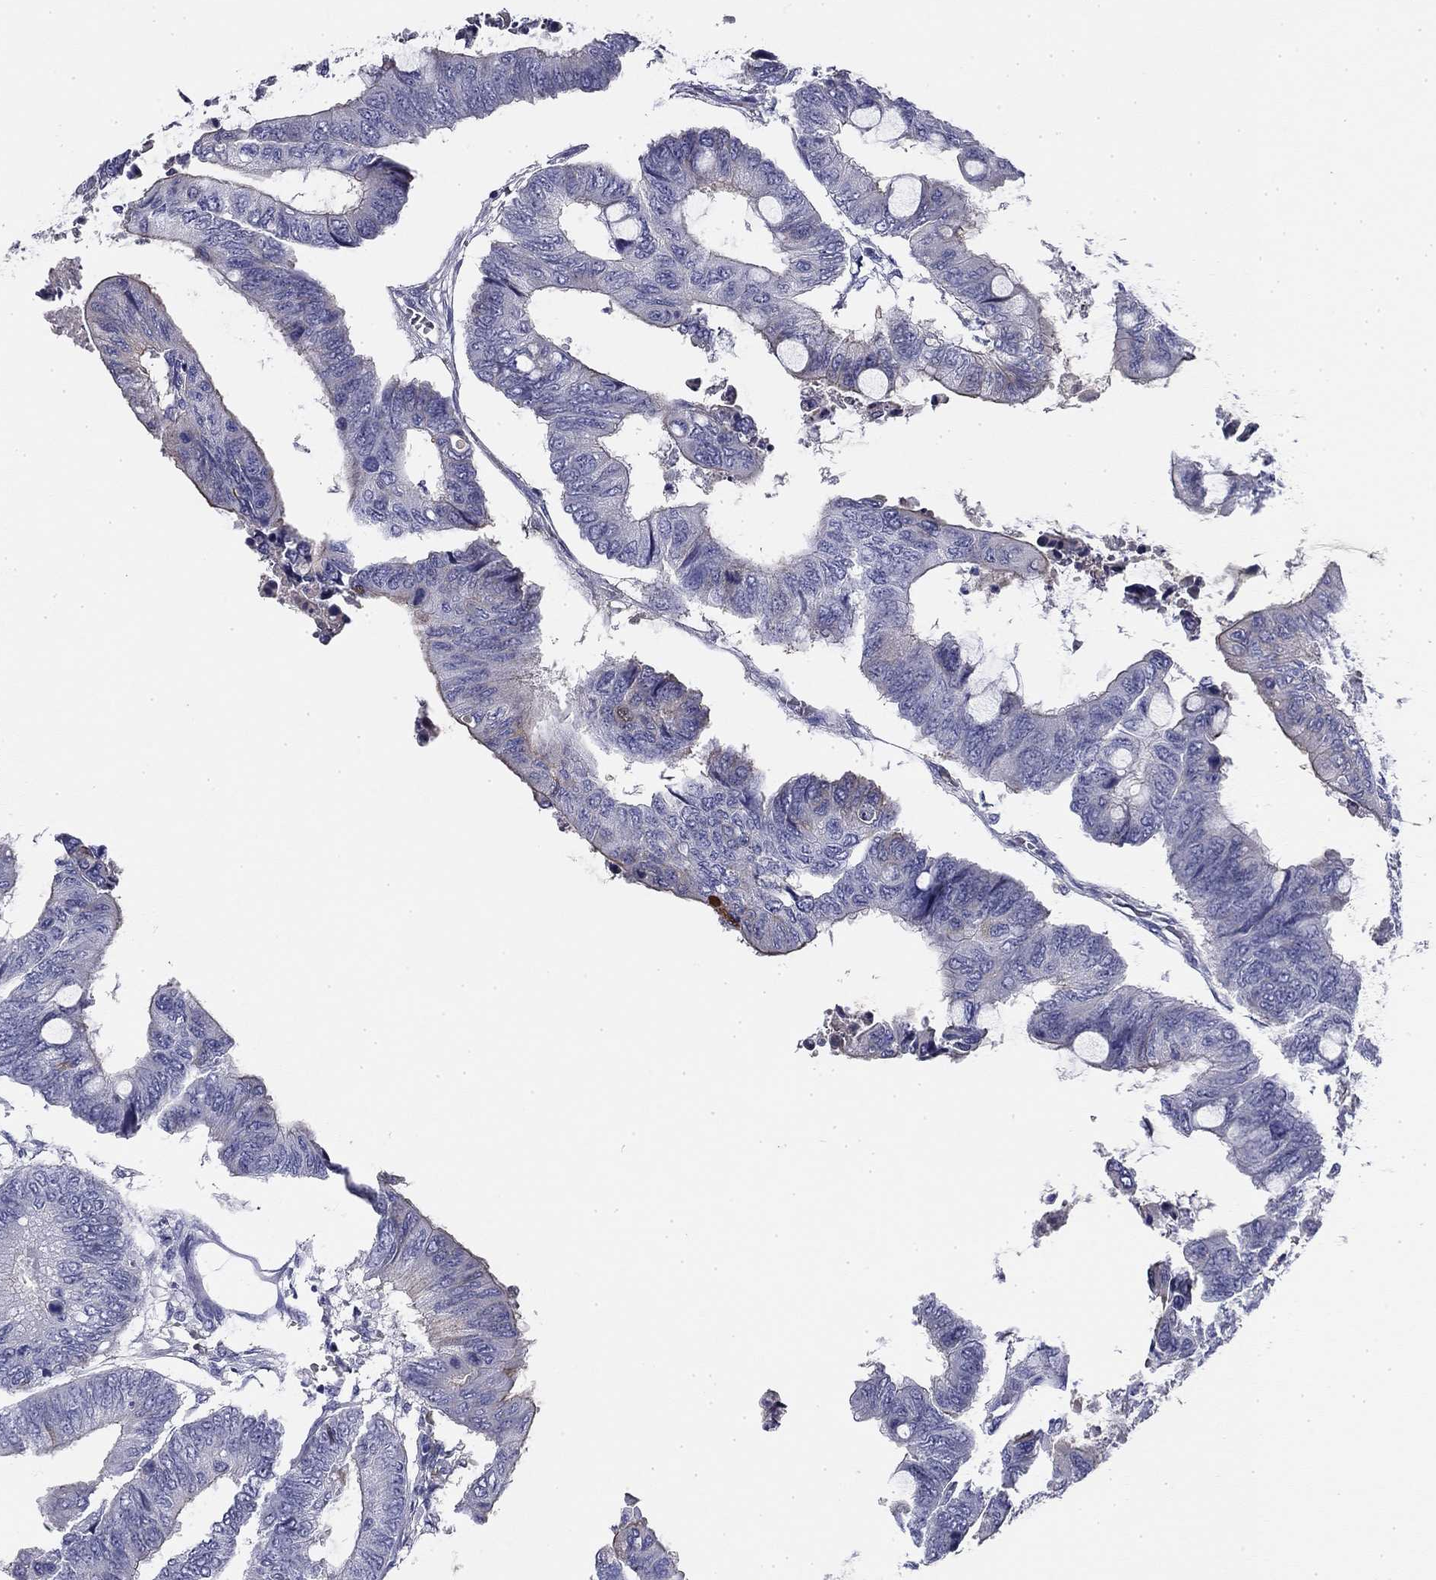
{"staining": {"intensity": "negative", "quantity": "none", "location": "none"}, "tissue": "colorectal cancer", "cell_type": "Tumor cells", "image_type": "cancer", "snomed": [{"axis": "morphology", "description": "Normal tissue, NOS"}, {"axis": "morphology", "description": "Adenocarcinoma, NOS"}, {"axis": "topography", "description": "Rectum"}, {"axis": "topography", "description": "Peripheral nerve tissue"}], "caption": "The image demonstrates no significant staining in tumor cells of adenocarcinoma (colorectal). Brightfield microscopy of immunohistochemistry (IHC) stained with DAB (3,3'-diaminobenzidine) (brown) and hematoxylin (blue), captured at high magnification.", "gene": "CPLX4", "patient": {"sex": "male", "age": 92}}